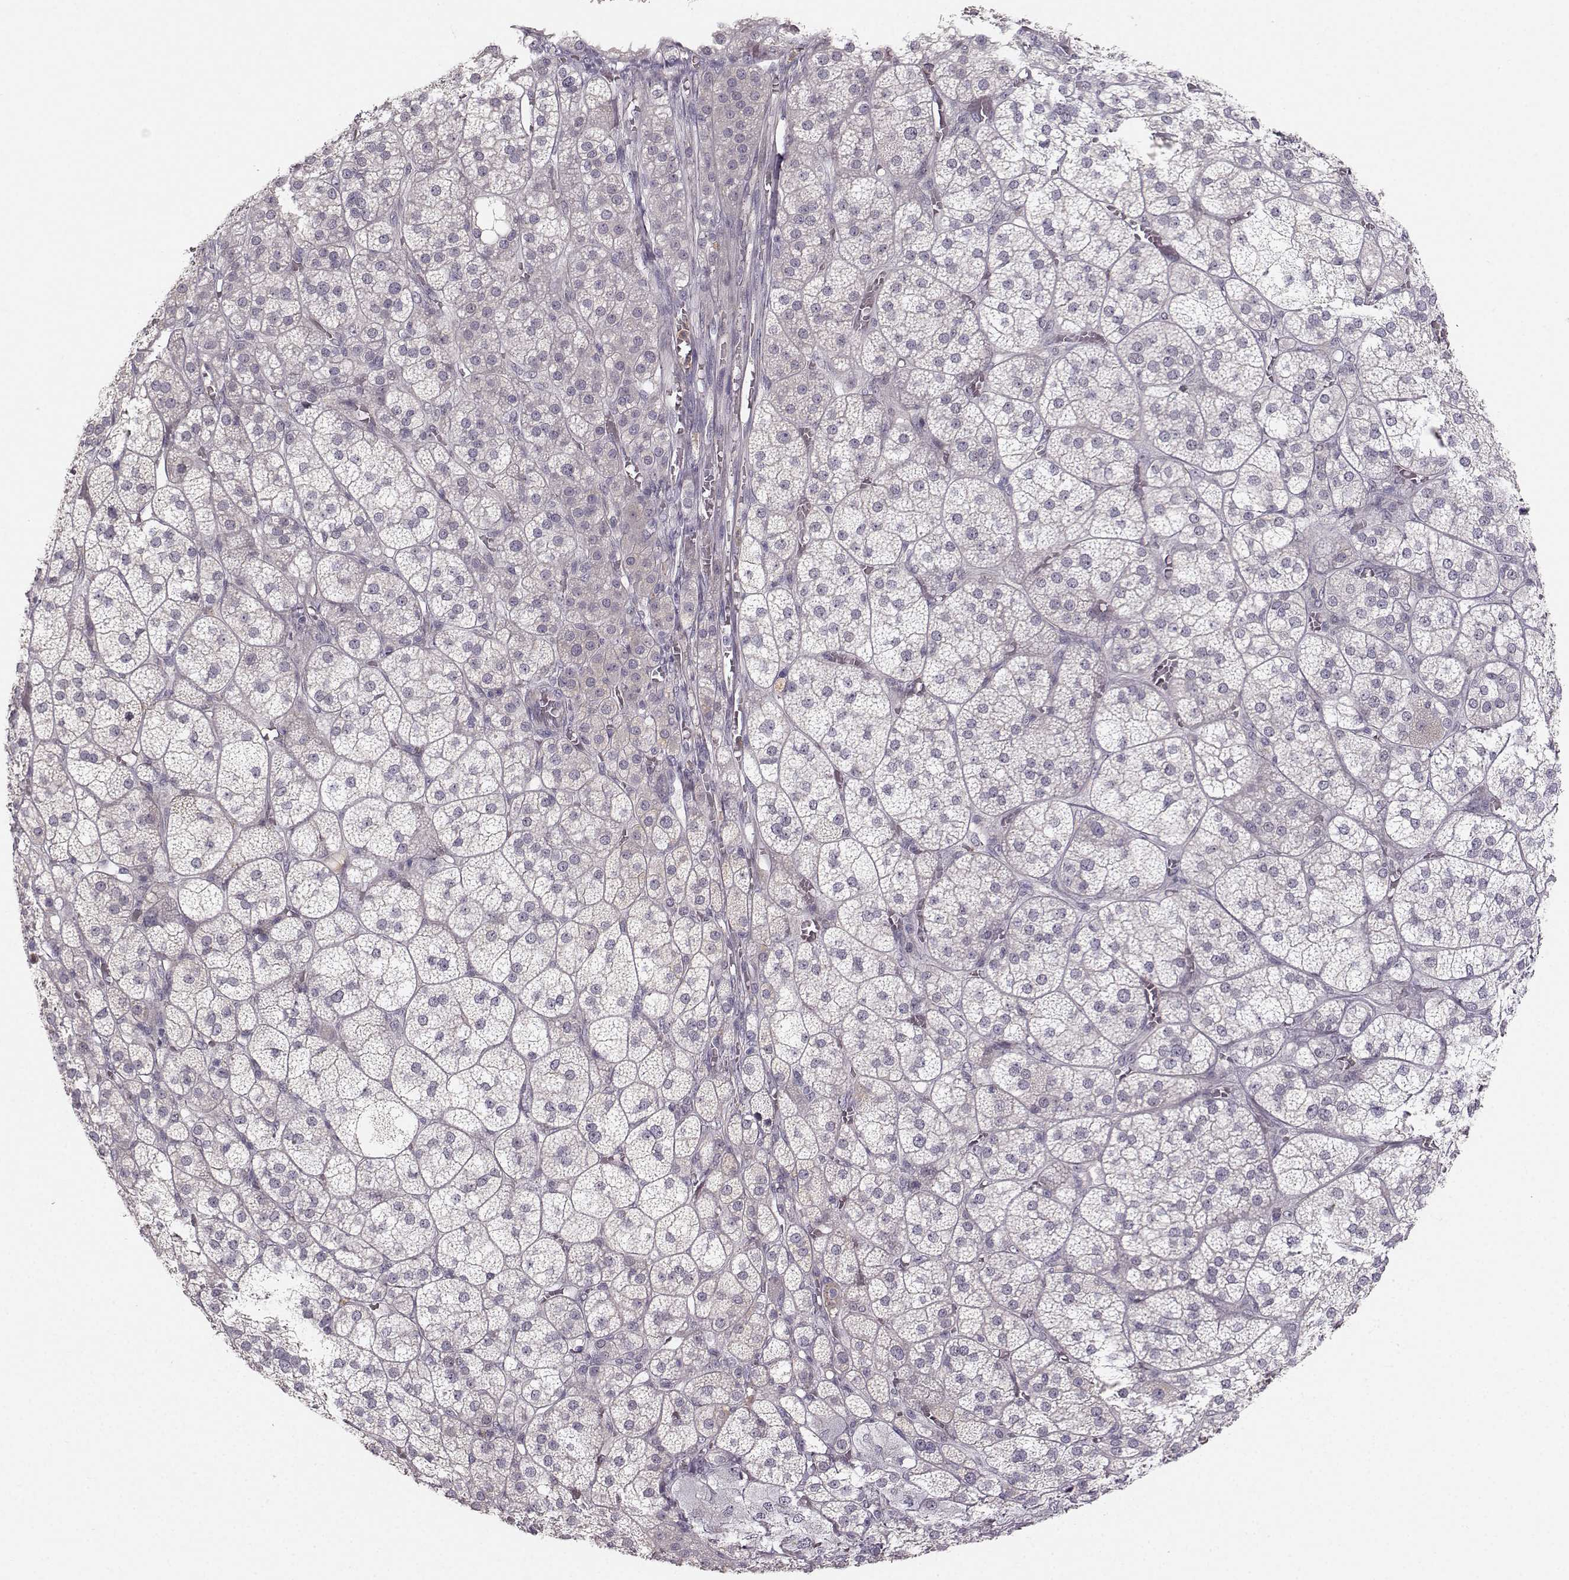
{"staining": {"intensity": "negative", "quantity": "none", "location": "none"}, "tissue": "adrenal gland", "cell_type": "Glandular cells", "image_type": "normal", "snomed": [{"axis": "morphology", "description": "Normal tissue, NOS"}, {"axis": "topography", "description": "Adrenal gland"}], "caption": "This is an IHC histopathology image of benign human adrenal gland. There is no expression in glandular cells.", "gene": "OPRD1", "patient": {"sex": "female", "age": 60}}